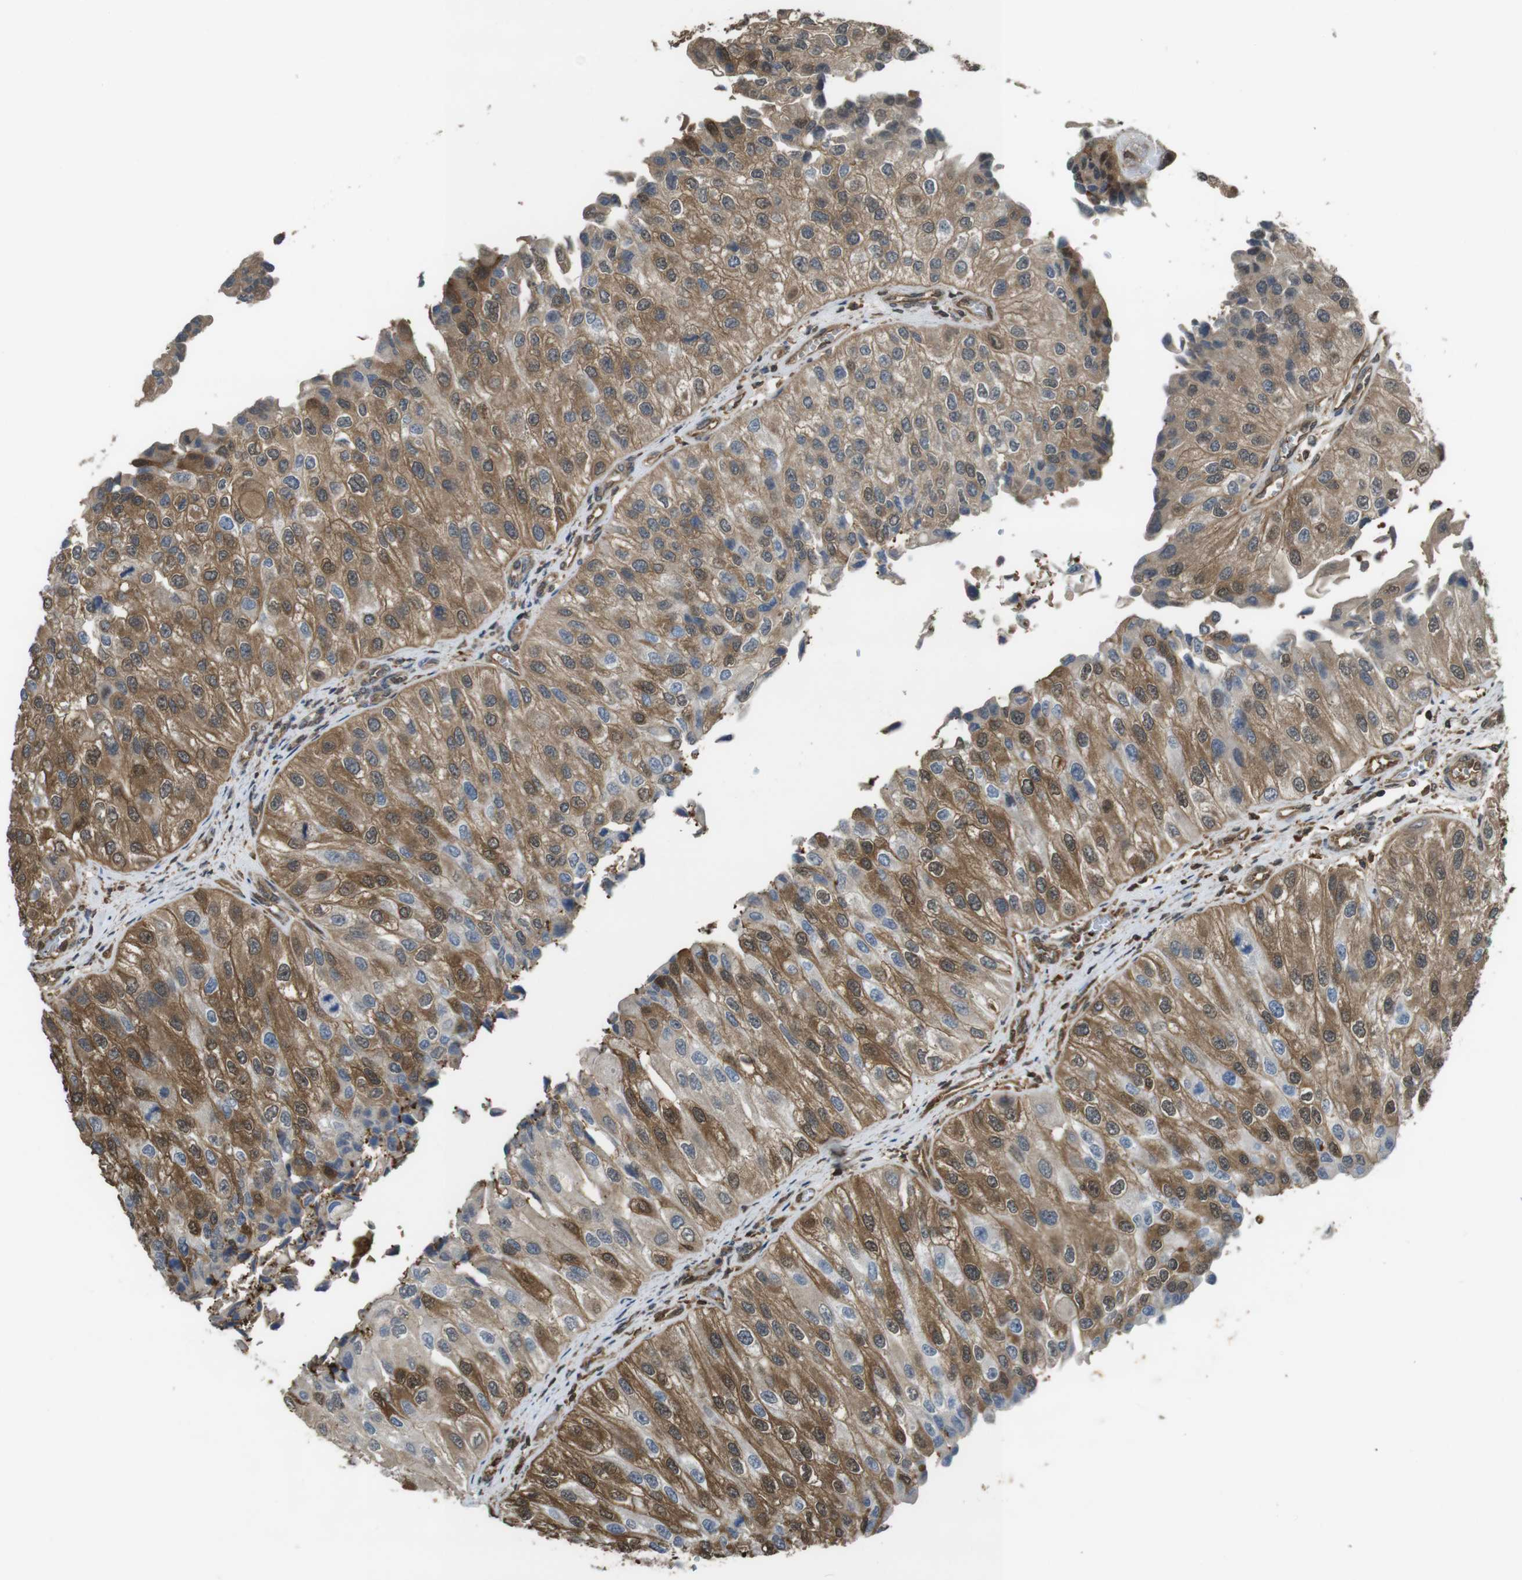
{"staining": {"intensity": "moderate", "quantity": ">75%", "location": "cytoplasmic/membranous"}, "tissue": "urothelial cancer", "cell_type": "Tumor cells", "image_type": "cancer", "snomed": [{"axis": "morphology", "description": "Urothelial carcinoma, High grade"}, {"axis": "topography", "description": "Kidney"}, {"axis": "topography", "description": "Urinary bladder"}], "caption": "Immunohistochemical staining of human urothelial cancer displays moderate cytoplasmic/membranous protein staining in approximately >75% of tumor cells. Ihc stains the protein in brown and the nuclei are stained blue.", "gene": "ARHGDIA", "patient": {"sex": "male", "age": 77}}